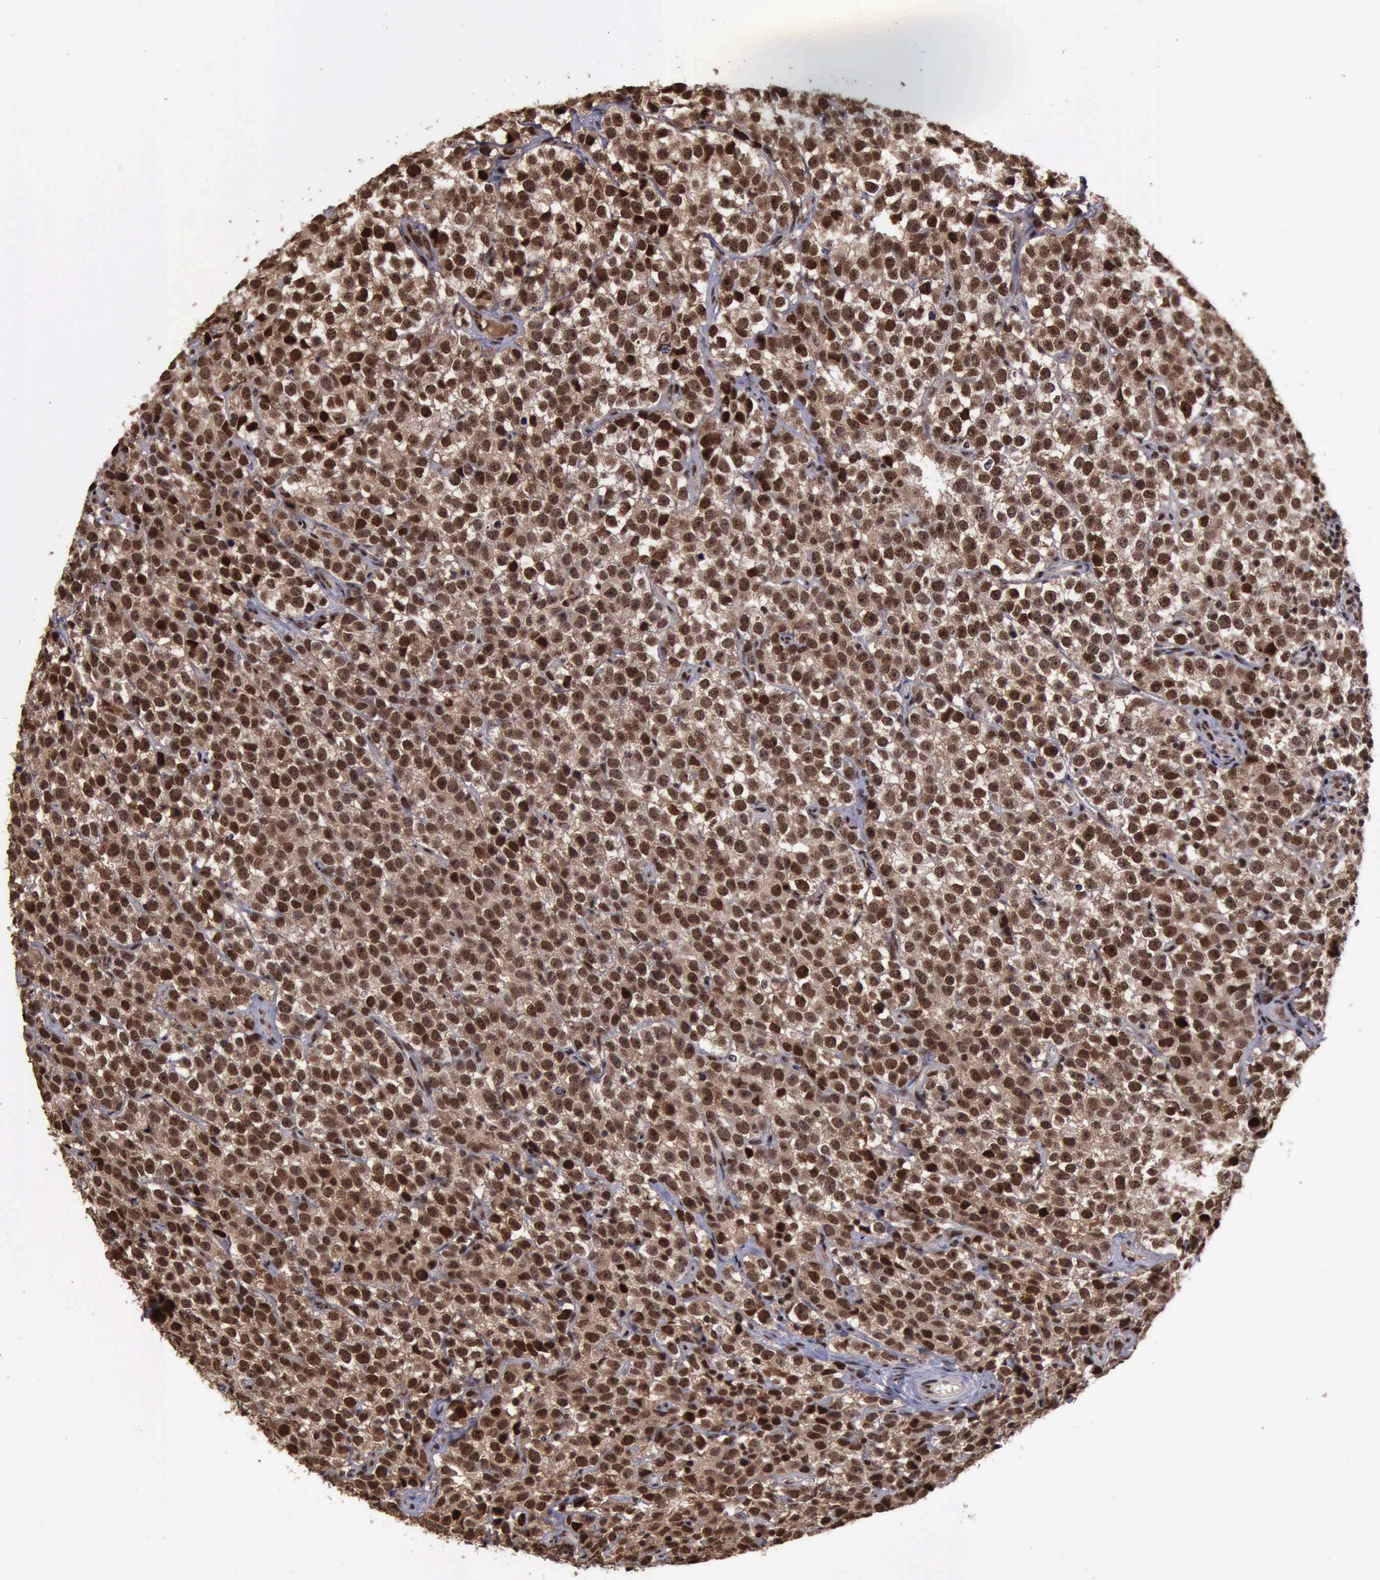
{"staining": {"intensity": "strong", "quantity": ">75%", "location": "cytoplasmic/membranous,nuclear"}, "tissue": "testis cancer", "cell_type": "Tumor cells", "image_type": "cancer", "snomed": [{"axis": "morphology", "description": "Seminoma, NOS"}, {"axis": "topography", "description": "Testis"}], "caption": "Human testis cancer (seminoma) stained with a protein marker reveals strong staining in tumor cells.", "gene": "TRMT2A", "patient": {"sex": "male", "age": 25}}